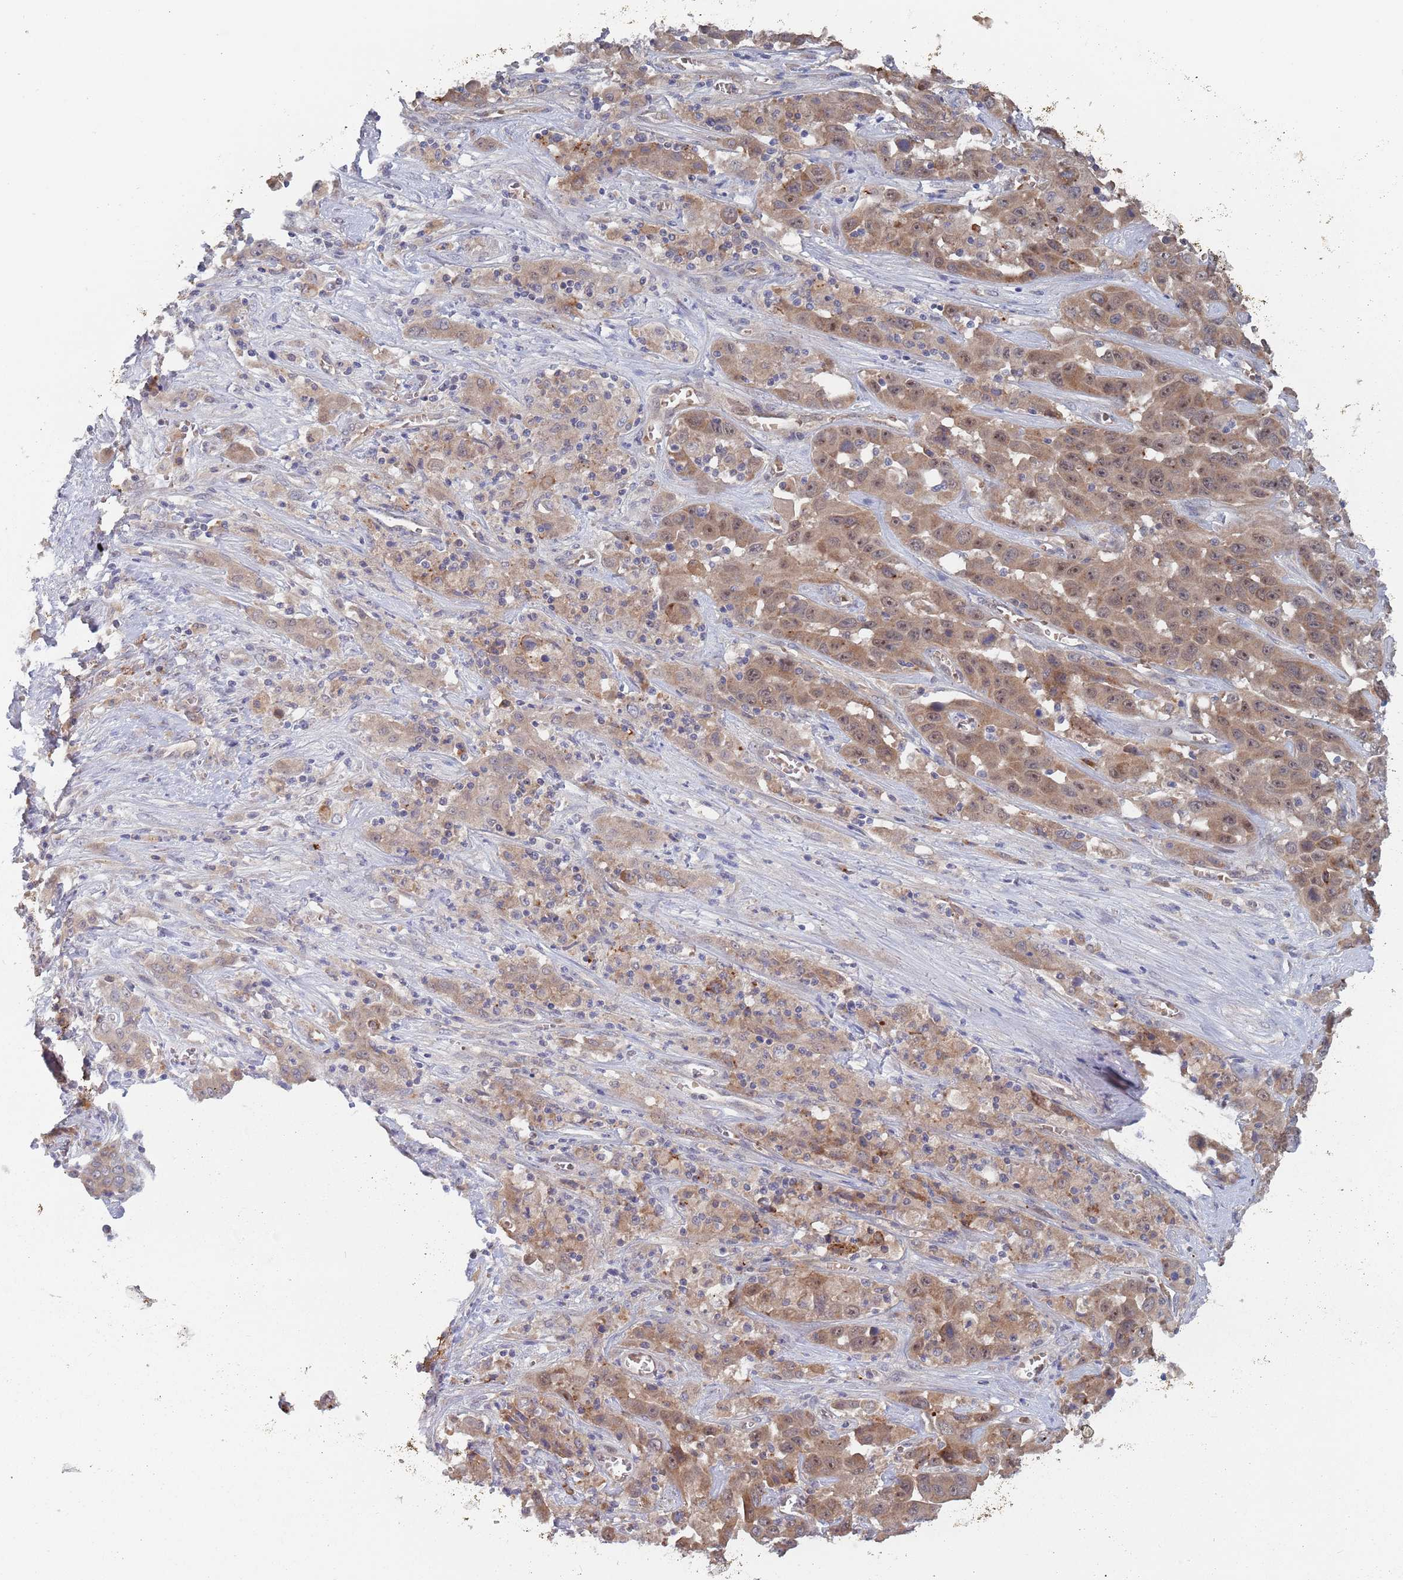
{"staining": {"intensity": "moderate", "quantity": ">75%", "location": "cytoplasmic/membranous,nuclear"}, "tissue": "liver cancer", "cell_type": "Tumor cells", "image_type": "cancer", "snomed": [{"axis": "morphology", "description": "Cholangiocarcinoma"}, {"axis": "topography", "description": "Liver"}], "caption": "About >75% of tumor cells in human cholangiocarcinoma (liver) exhibit moderate cytoplasmic/membranous and nuclear protein expression as visualized by brown immunohistochemical staining.", "gene": "ZNF140", "patient": {"sex": "female", "age": 52}}